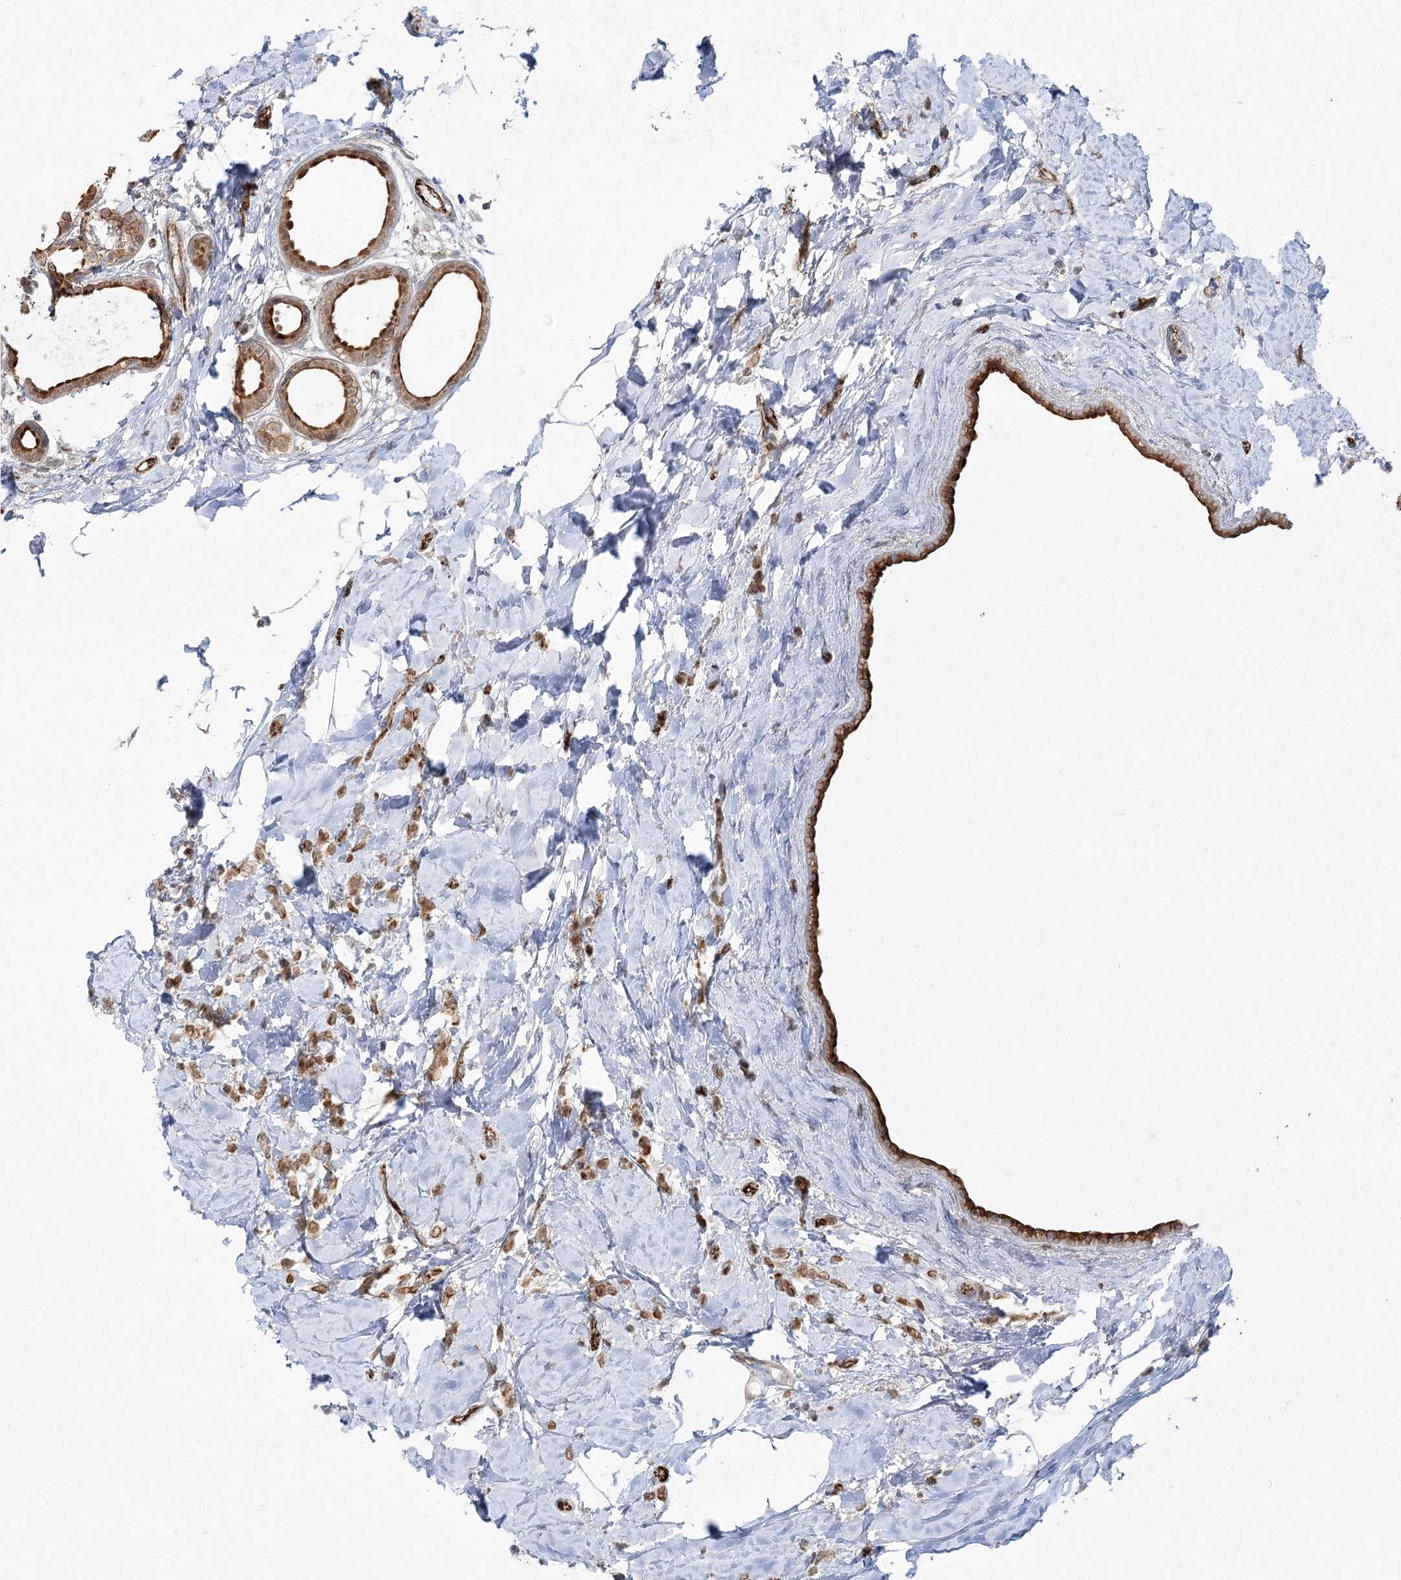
{"staining": {"intensity": "moderate", "quantity": ">75%", "location": "cytoplasmic/membranous"}, "tissue": "breast cancer", "cell_type": "Tumor cells", "image_type": "cancer", "snomed": [{"axis": "morphology", "description": "Lobular carcinoma"}, {"axis": "topography", "description": "Breast"}], "caption": "A brown stain shows moderate cytoplasmic/membranous expression of a protein in breast cancer (lobular carcinoma) tumor cells.", "gene": "KBTBD4", "patient": {"sex": "female", "age": 47}}